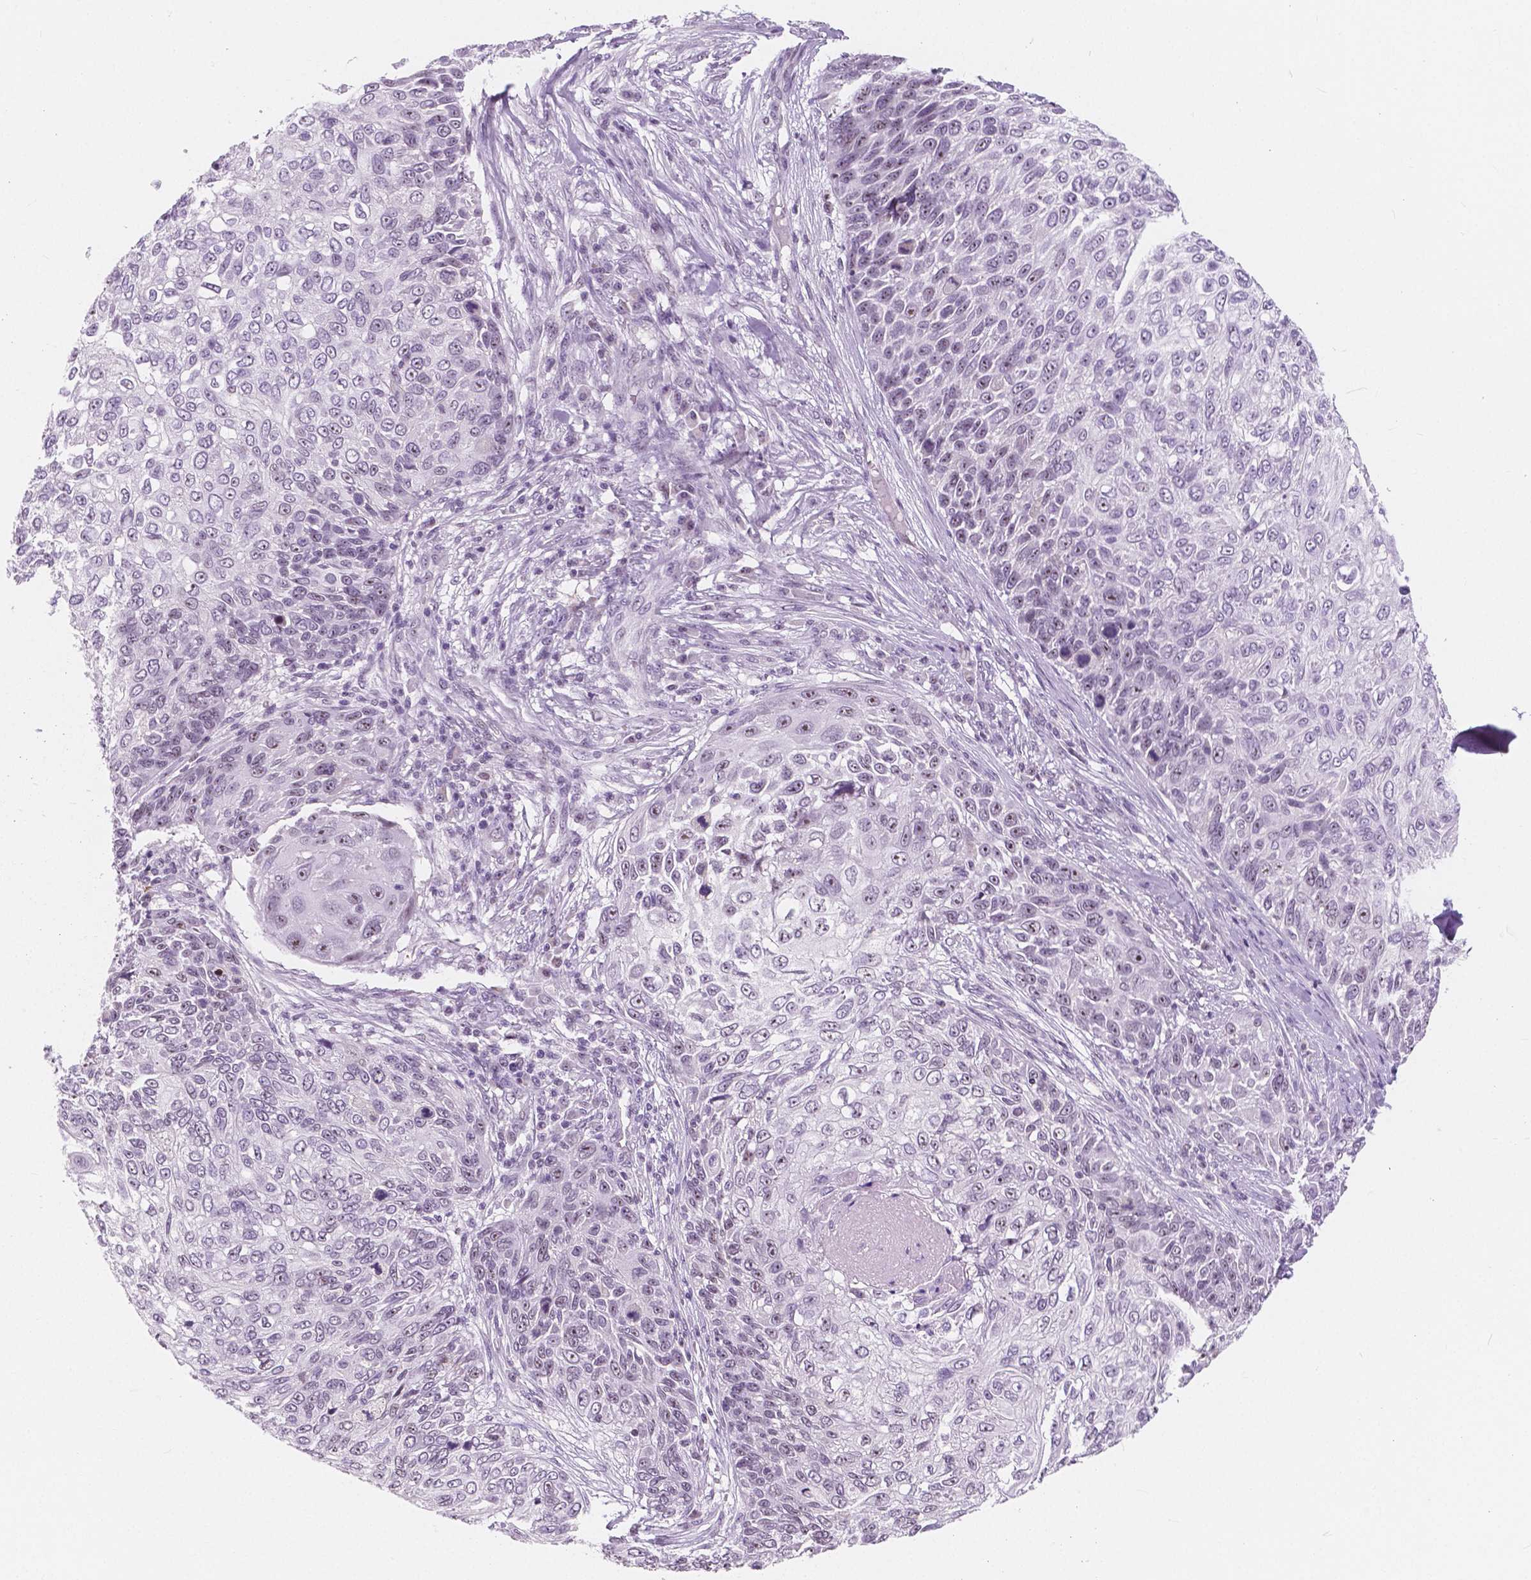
{"staining": {"intensity": "moderate", "quantity": "<25%", "location": "nuclear"}, "tissue": "skin cancer", "cell_type": "Tumor cells", "image_type": "cancer", "snomed": [{"axis": "morphology", "description": "Squamous cell carcinoma, NOS"}, {"axis": "topography", "description": "Skin"}], "caption": "High-power microscopy captured an immunohistochemistry photomicrograph of squamous cell carcinoma (skin), revealing moderate nuclear positivity in about <25% of tumor cells. The protein is shown in brown color, while the nuclei are stained blue.", "gene": "NOLC1", "patient": {"sex": "male", "age": 92}}